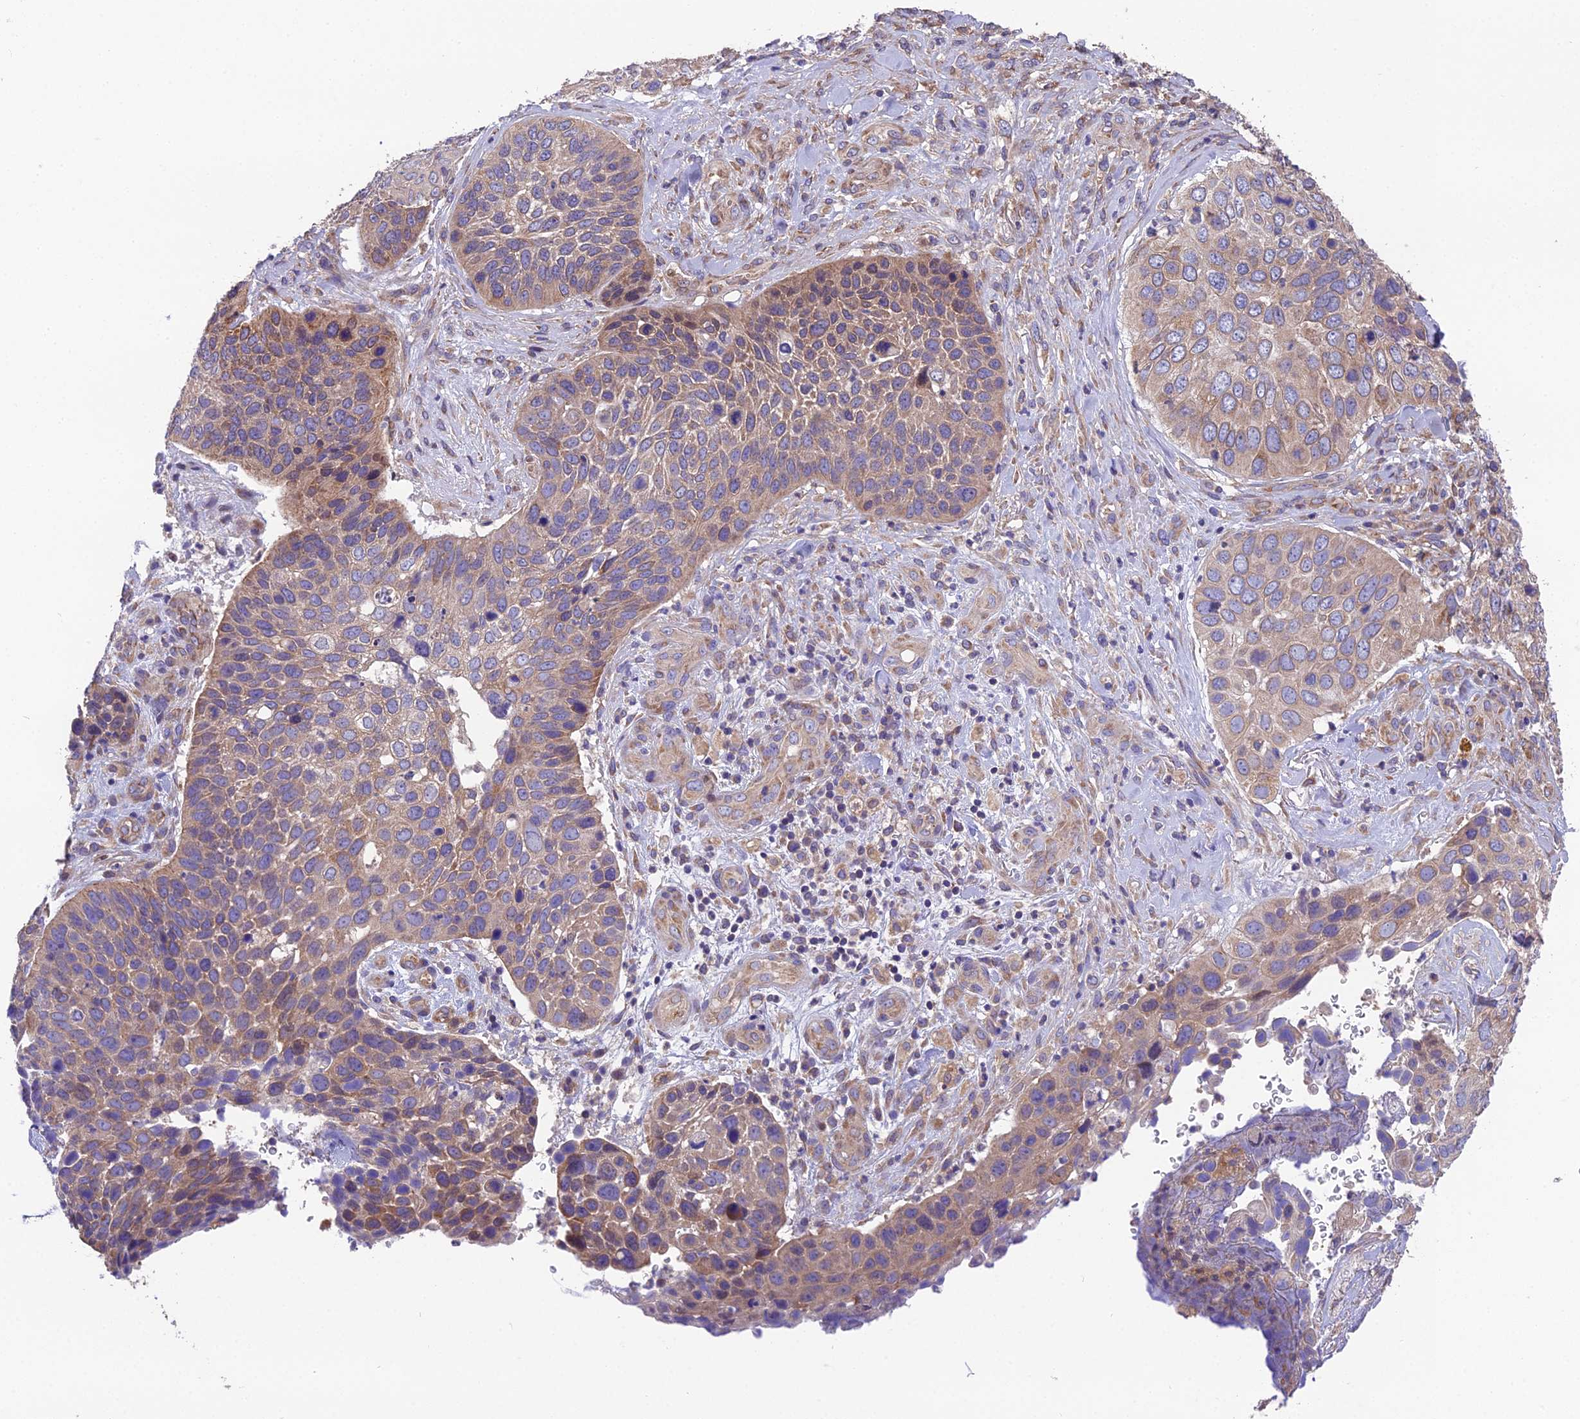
{"staining": {"intensity": "moderate", "quantity": "25%-75%", "location": "cytoplasmic/membranous"}, "tissue": "skin cancer", "cell_type": "Tumor cells", "image_type": "cancer", "snomed": [{"axis": "morphology", "description": "Basal cell carcinoma"}, {"axis": "topography", "description": "Skin"}], "caption": "Protein positivity by immunohistochemistry exhibits moderate cytoplasmic/membranous expression in about 25%-75% of tumor cells in skin cancer.", "gene": "BLOC1S4", "patient": {"sex": "female", "age": 74}}